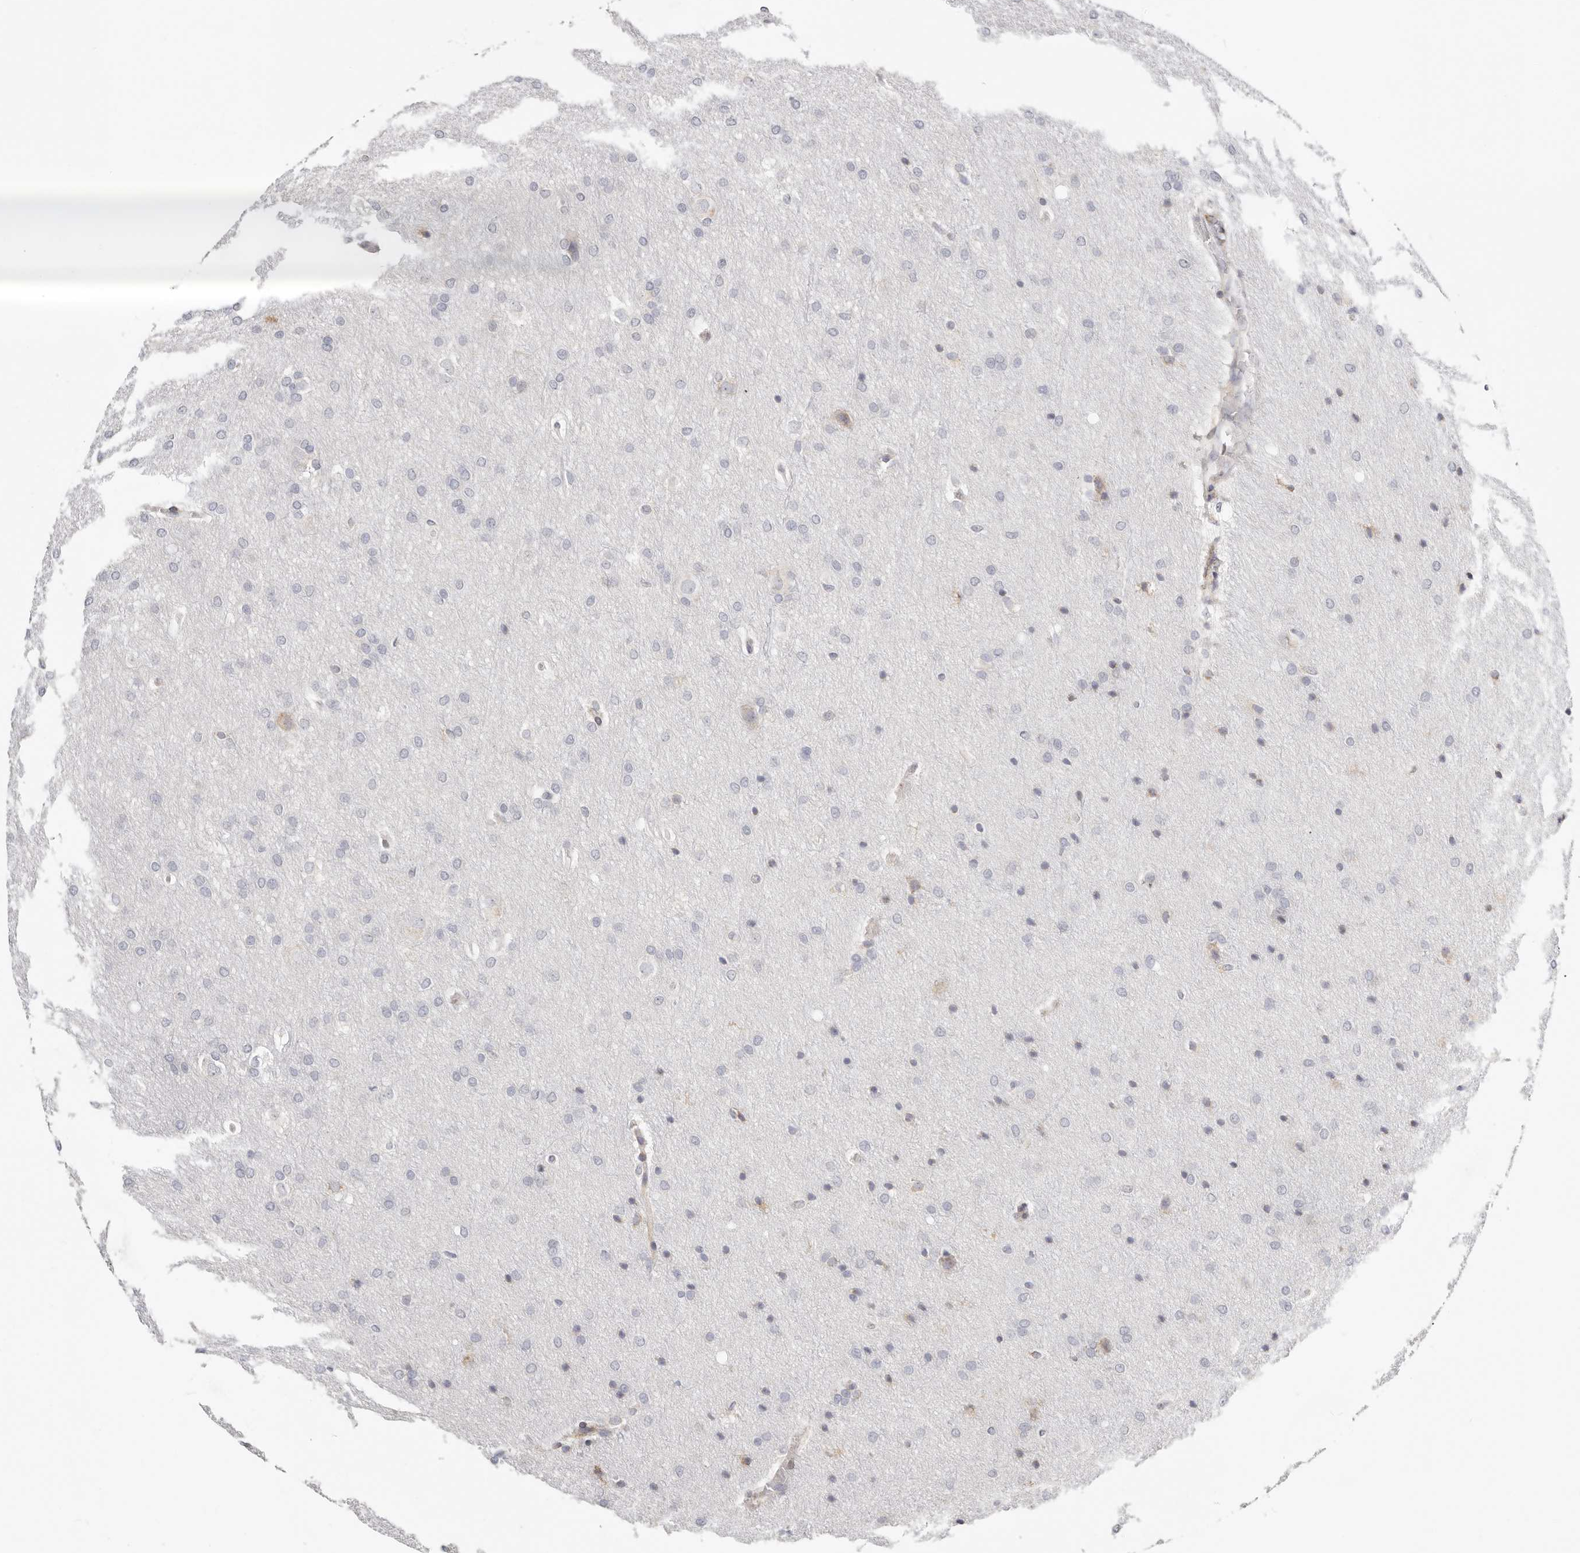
{"staining": {"intensity": "negative", "quantity": "none", "location": "none"}, "tissue": "glioma", "cell_type": "Tumor cells", "image_type": "cancer", "snomed": [{"axis": "morphology", "description": "Glioma, malignant, Low grade"}, {"axis": "topography", "description": "Brain"}], "caption": "Immunohistochemistry of human malignant glioma (low-grade) demonstrates no staining in tumor cells. (DAB (3,3'-diaminobenzidine) IHC, high magnification).", "gene": "IL32", "patient": {"sex": "female", "age": 37}}